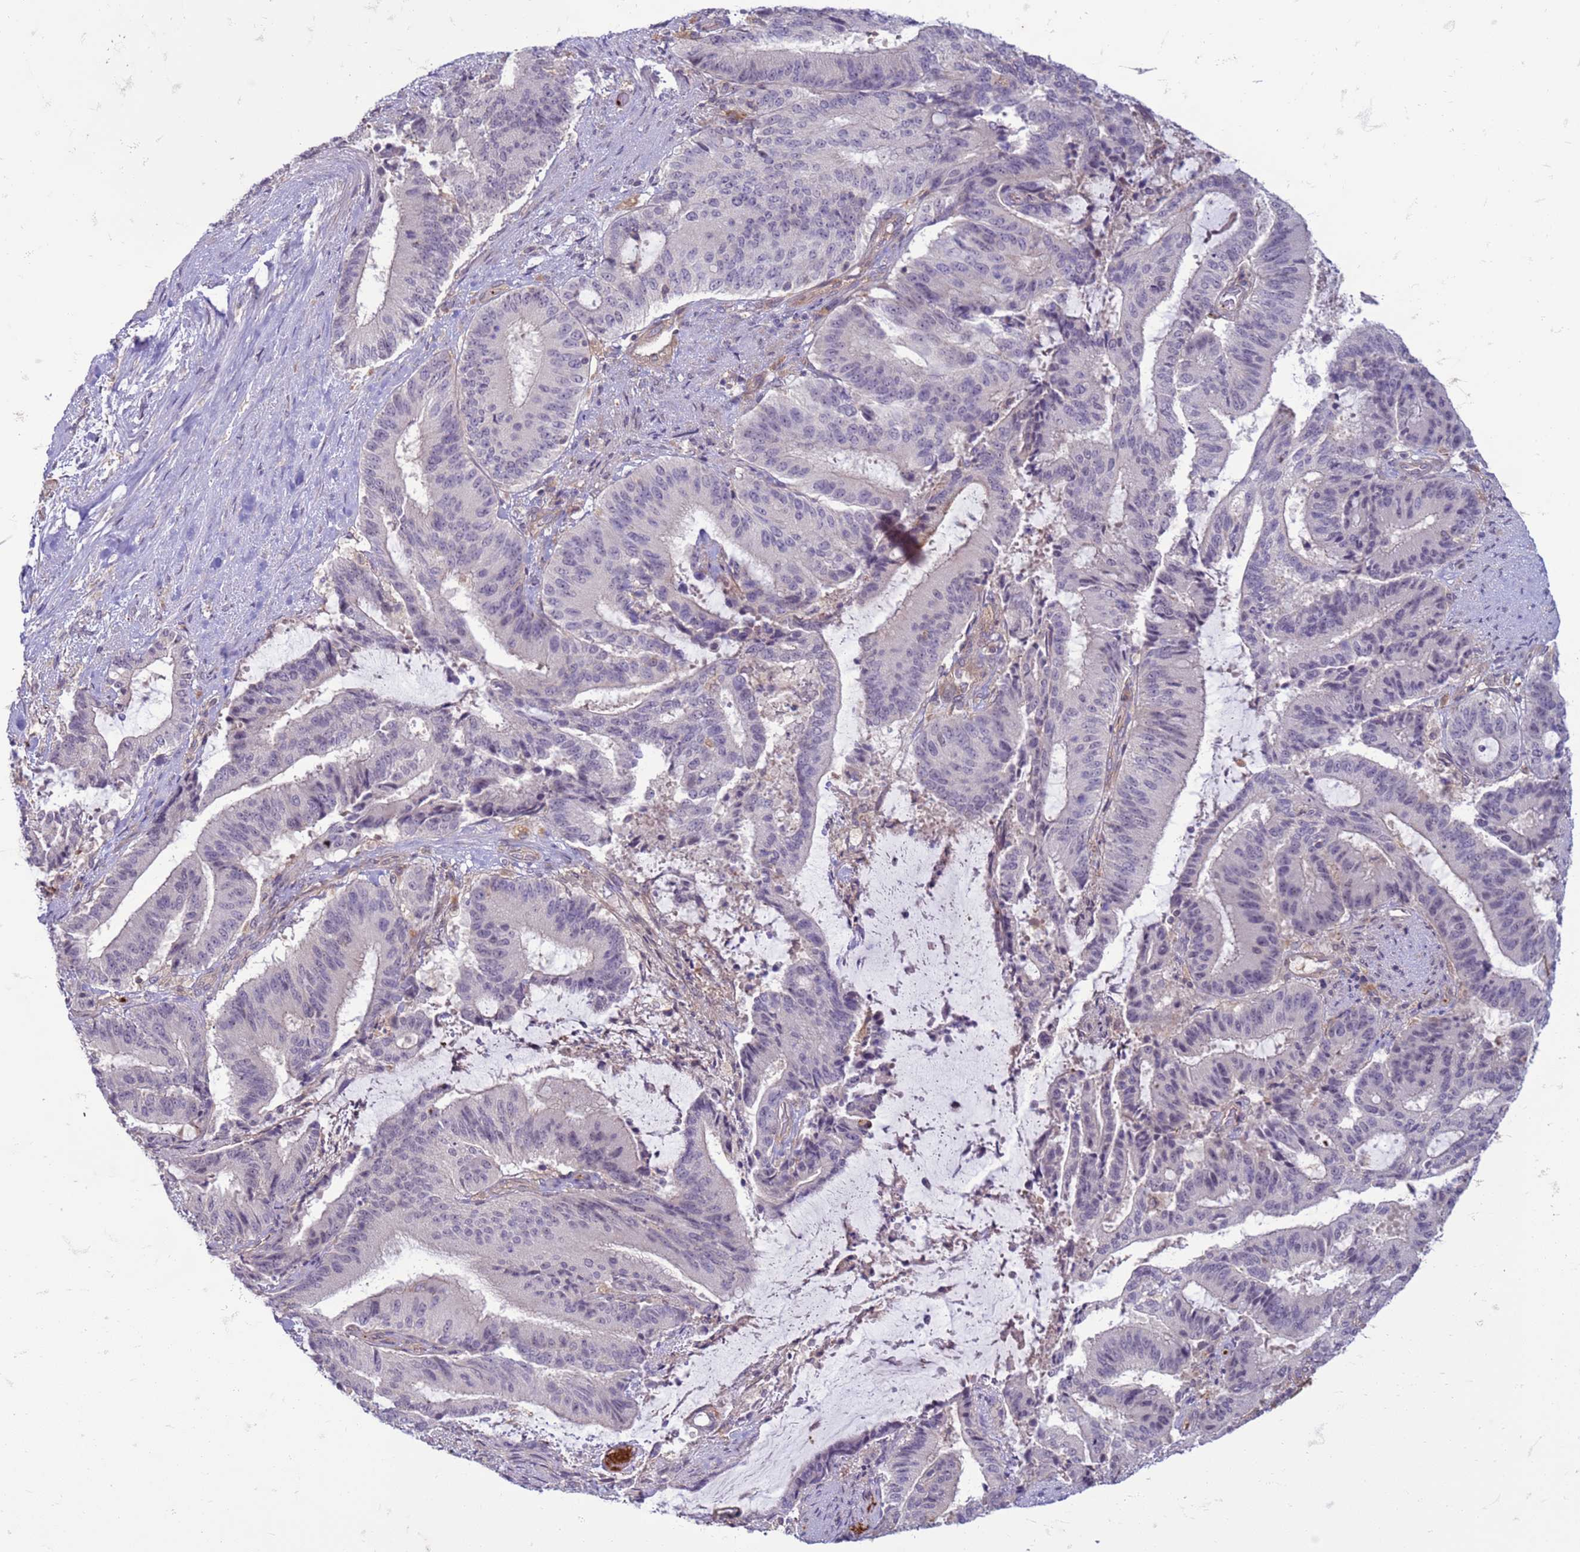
{"staining": {"intensity": "negative", "quantity": "none", "location": "none"}, "tissue": "liver cancer", "cell_type": "Tumor cells", "image_type": "cancer", "snomed": [{"axis": "morphology", "description": "Normal tissue, NOS"}, {"axis": "morphology", "description": "Cholangiocarcinoma"}, {"axis": "topography", "description": "Liver"}, {"axis": "topography", "description": "Peripheral nerve tissue"}], "caption": "The immunohistochemistry histopathology image has no significant expression in tumor cells of liver cholangiocarcinoma tissue.", "gene": "SLC15A3", "patient": {"sex": "female", "age": 73}}